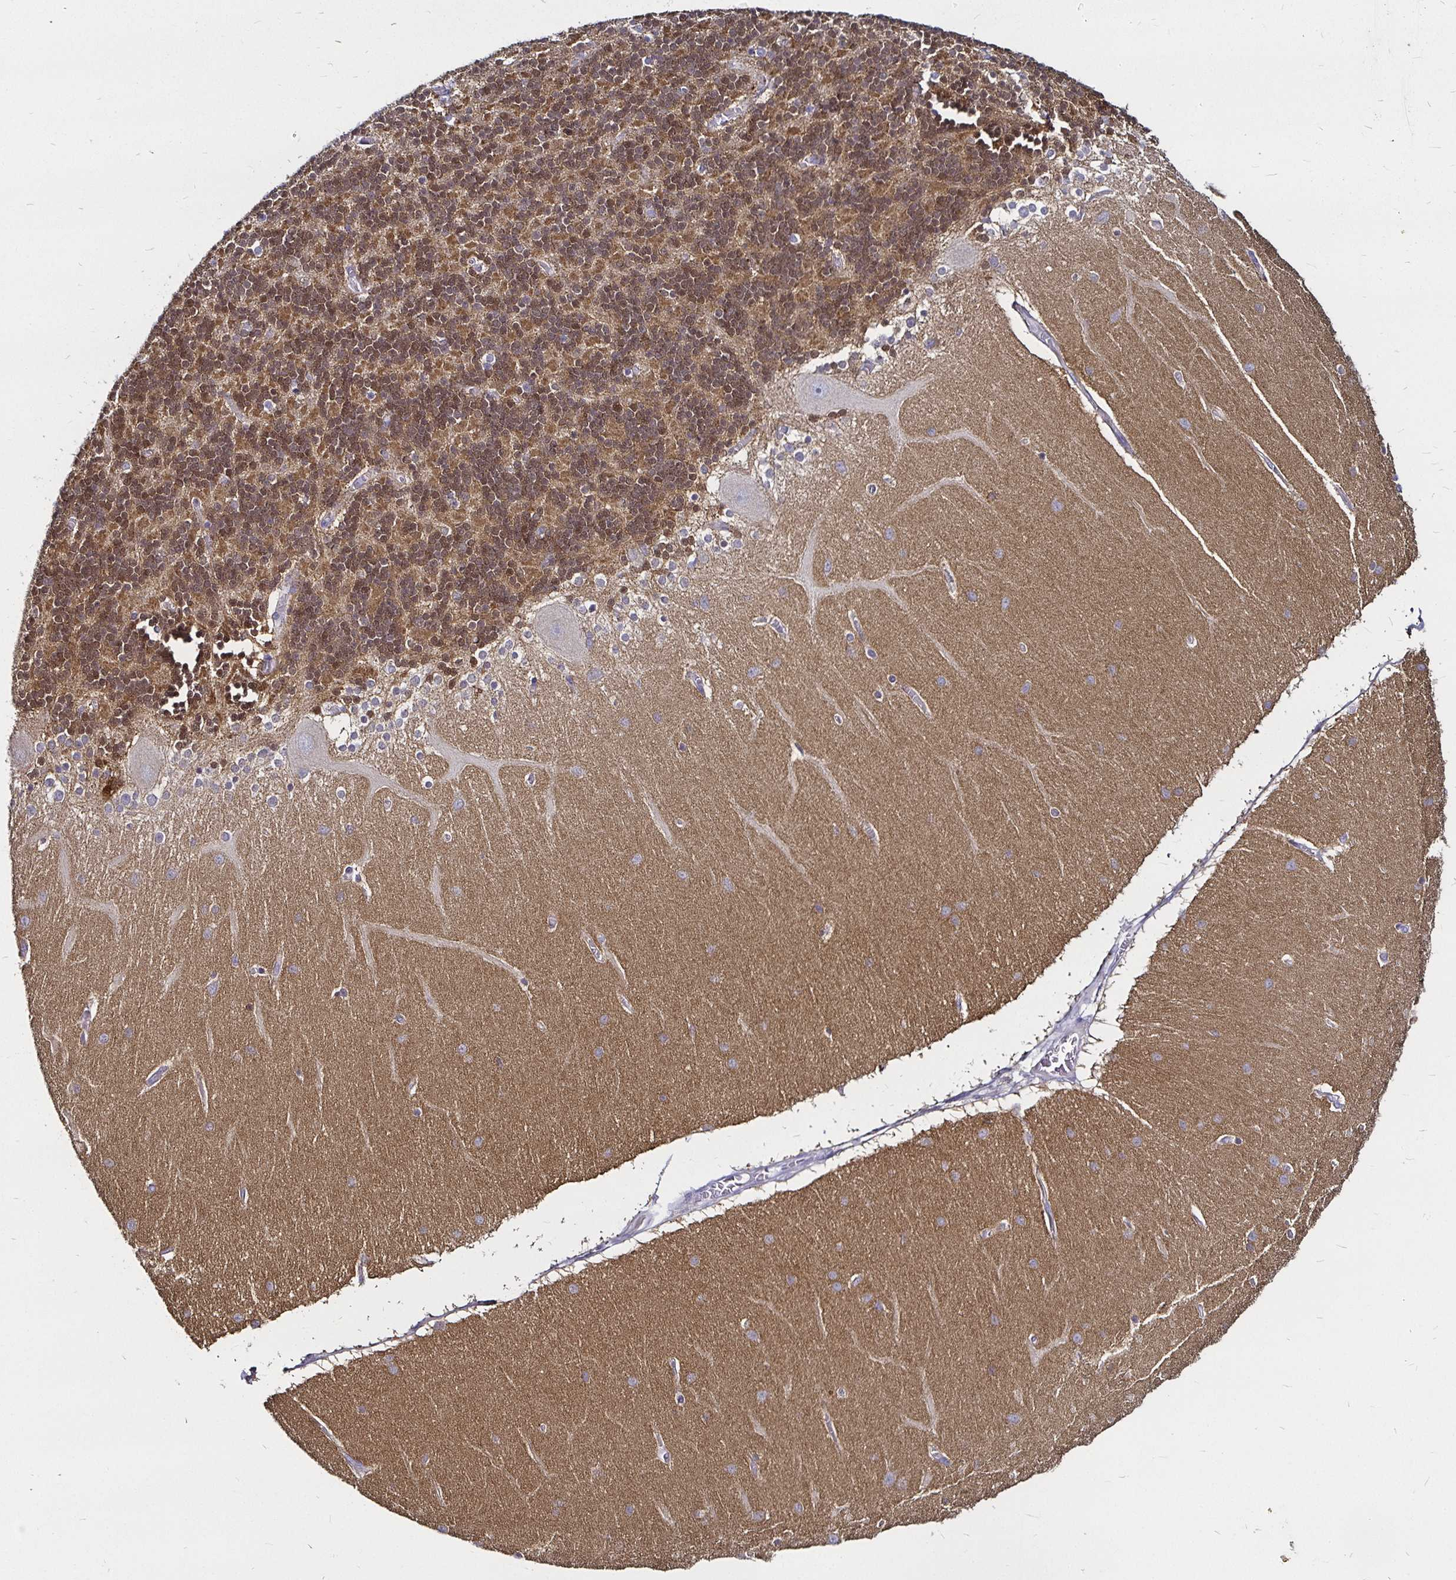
{"staining": {"intensity": "moderate", "quantity": "25%-75%", "location": "cytoplasmic/membranous,nuclear"}, "tissue": "cerebellum", "cell_type": "Cells in granular layer", "image_type": "normal", "snomed": [{"axis": "morphology", "description": "Normal tissue, NOS"}, {"axis": "topography", "description": "Cerebellum"}], "caption": "Protein expression analysis of benign human cerebellum reveals moderate cytoplasmic/membranous,nuclear positivity in approximately 25%-75% of cells in granular layer. The protein is stained brown, and the nuclei are stained in blue (DAB IHC with brightfield microscopy, high magnification).", "gene": "PGAM2", "patient": {"sex": "female", "age": 54}}